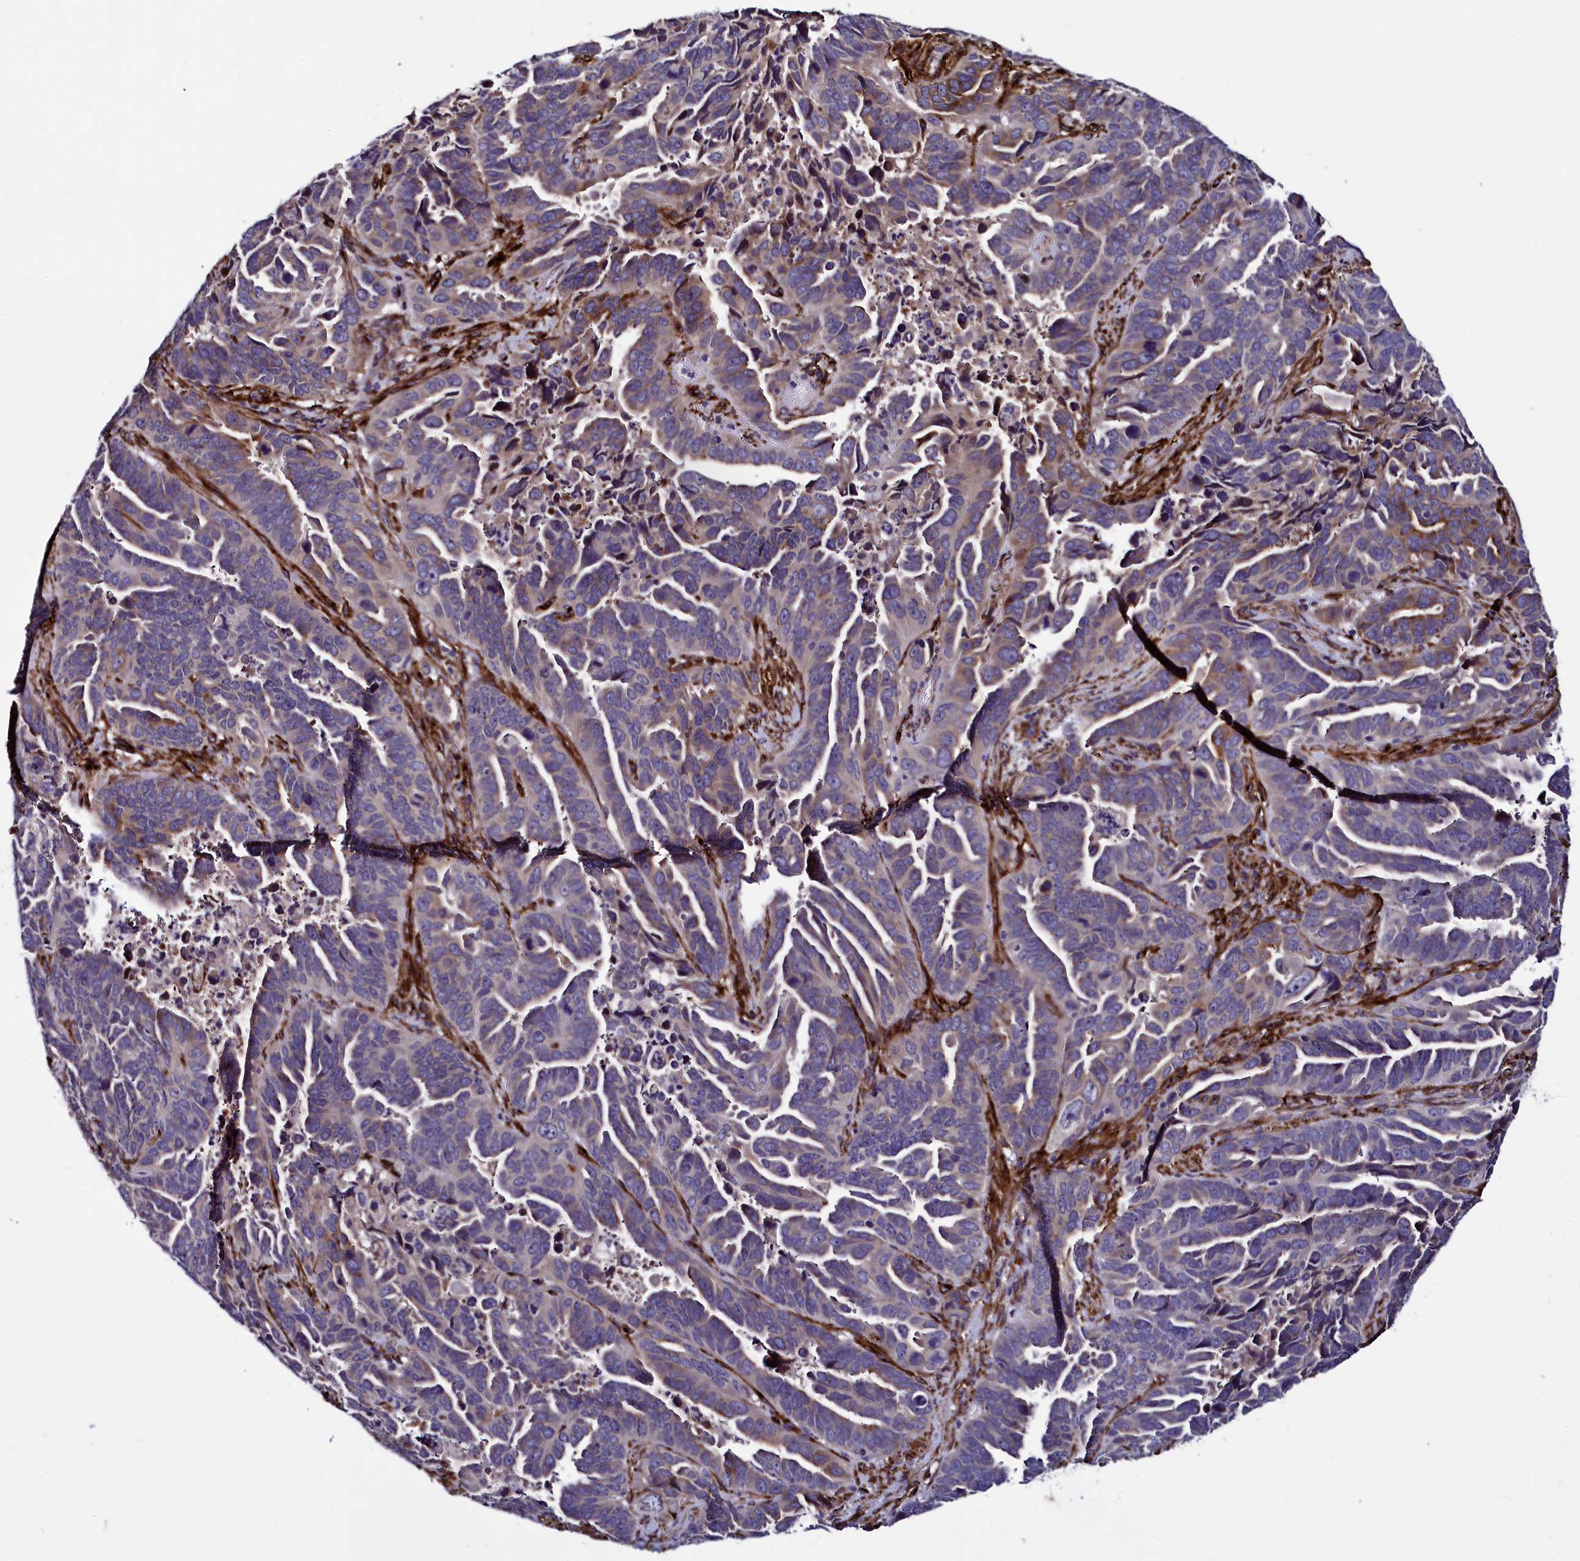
{"staining": {"intensity": "moderate", "quantity": "<25%", "location": "cytoplasmic/membranous"}, "tissue": "endometrial cancer", "cell_type": "Tumor cells", "image_type": "cancer", "snomed": [{"axis": "morphology", "description": "Adenocarcinoma, NOS"}, {"axis": "topography", "description": "Endometrium"}], "caption": "Protein staining by IHC reveals moderate cytoplasmic/membranous positivity in about <25% of tumor cells in endometrial cancer (adenocarcinoma). (DAB IHC with brightfield microscopy, high magnification).", "gene": "MRC2", "patient": {"sex": "female", "age": 65}}